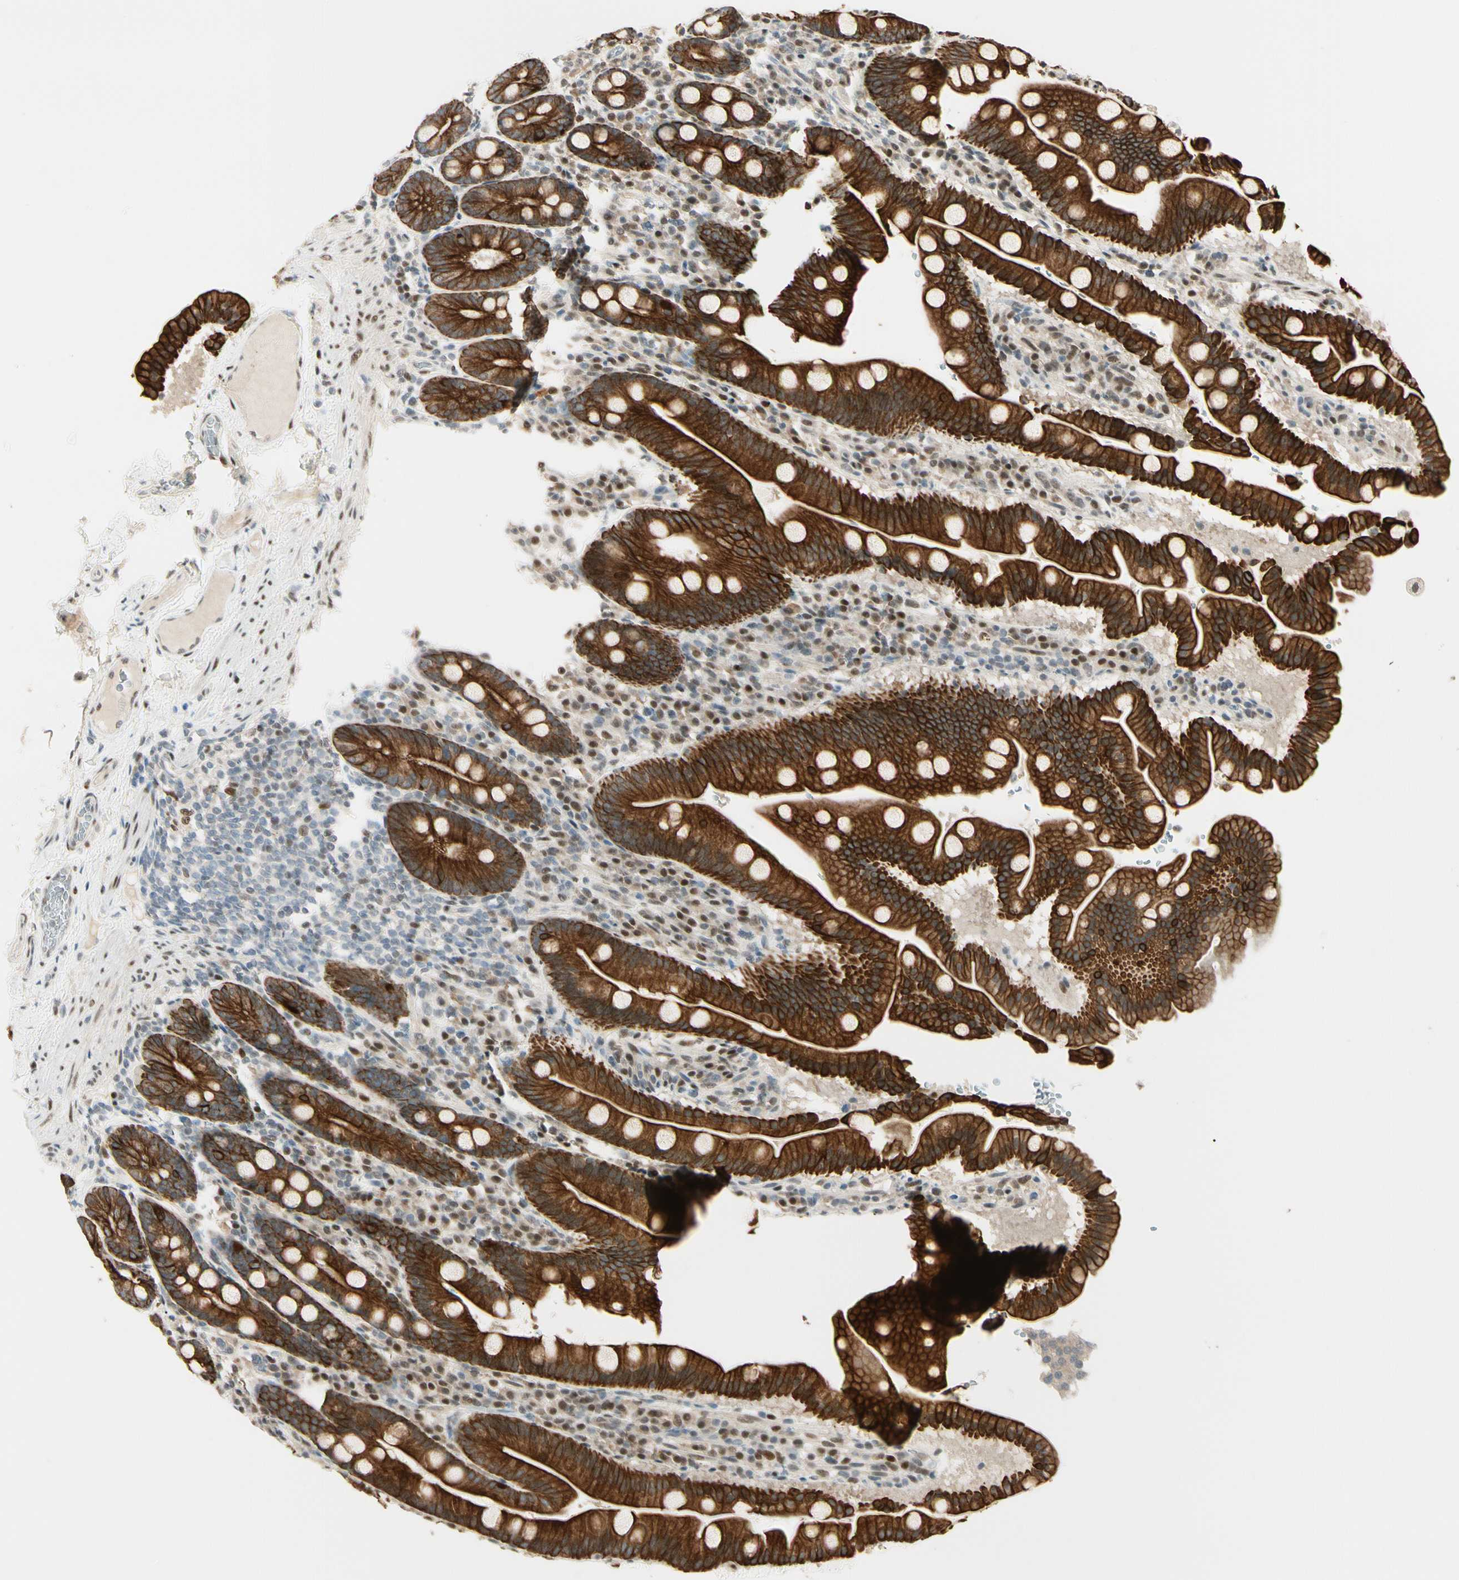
{"staining": {"intensity": "strong", "quantity": ">75%", "location": "cytoplasmic/membranous"}, "tissue": "duodenum", "cell_type": "Glandular cells", "image_type": "normal", "snomed": [{"axis": "morphology", "description": "Normal tissue, NOS"}, {"axis": "topography", "description": "Duodenum"}], "caption": "High-power microscopy captured an immunohistochemistry histopathology image of benign duodenum, revealing strong cytoplasmic/membranous positivity in approximately >75% of glandular cells.", "gene": "ATXN1", "patient": {"sex": "male", "age": 50}}